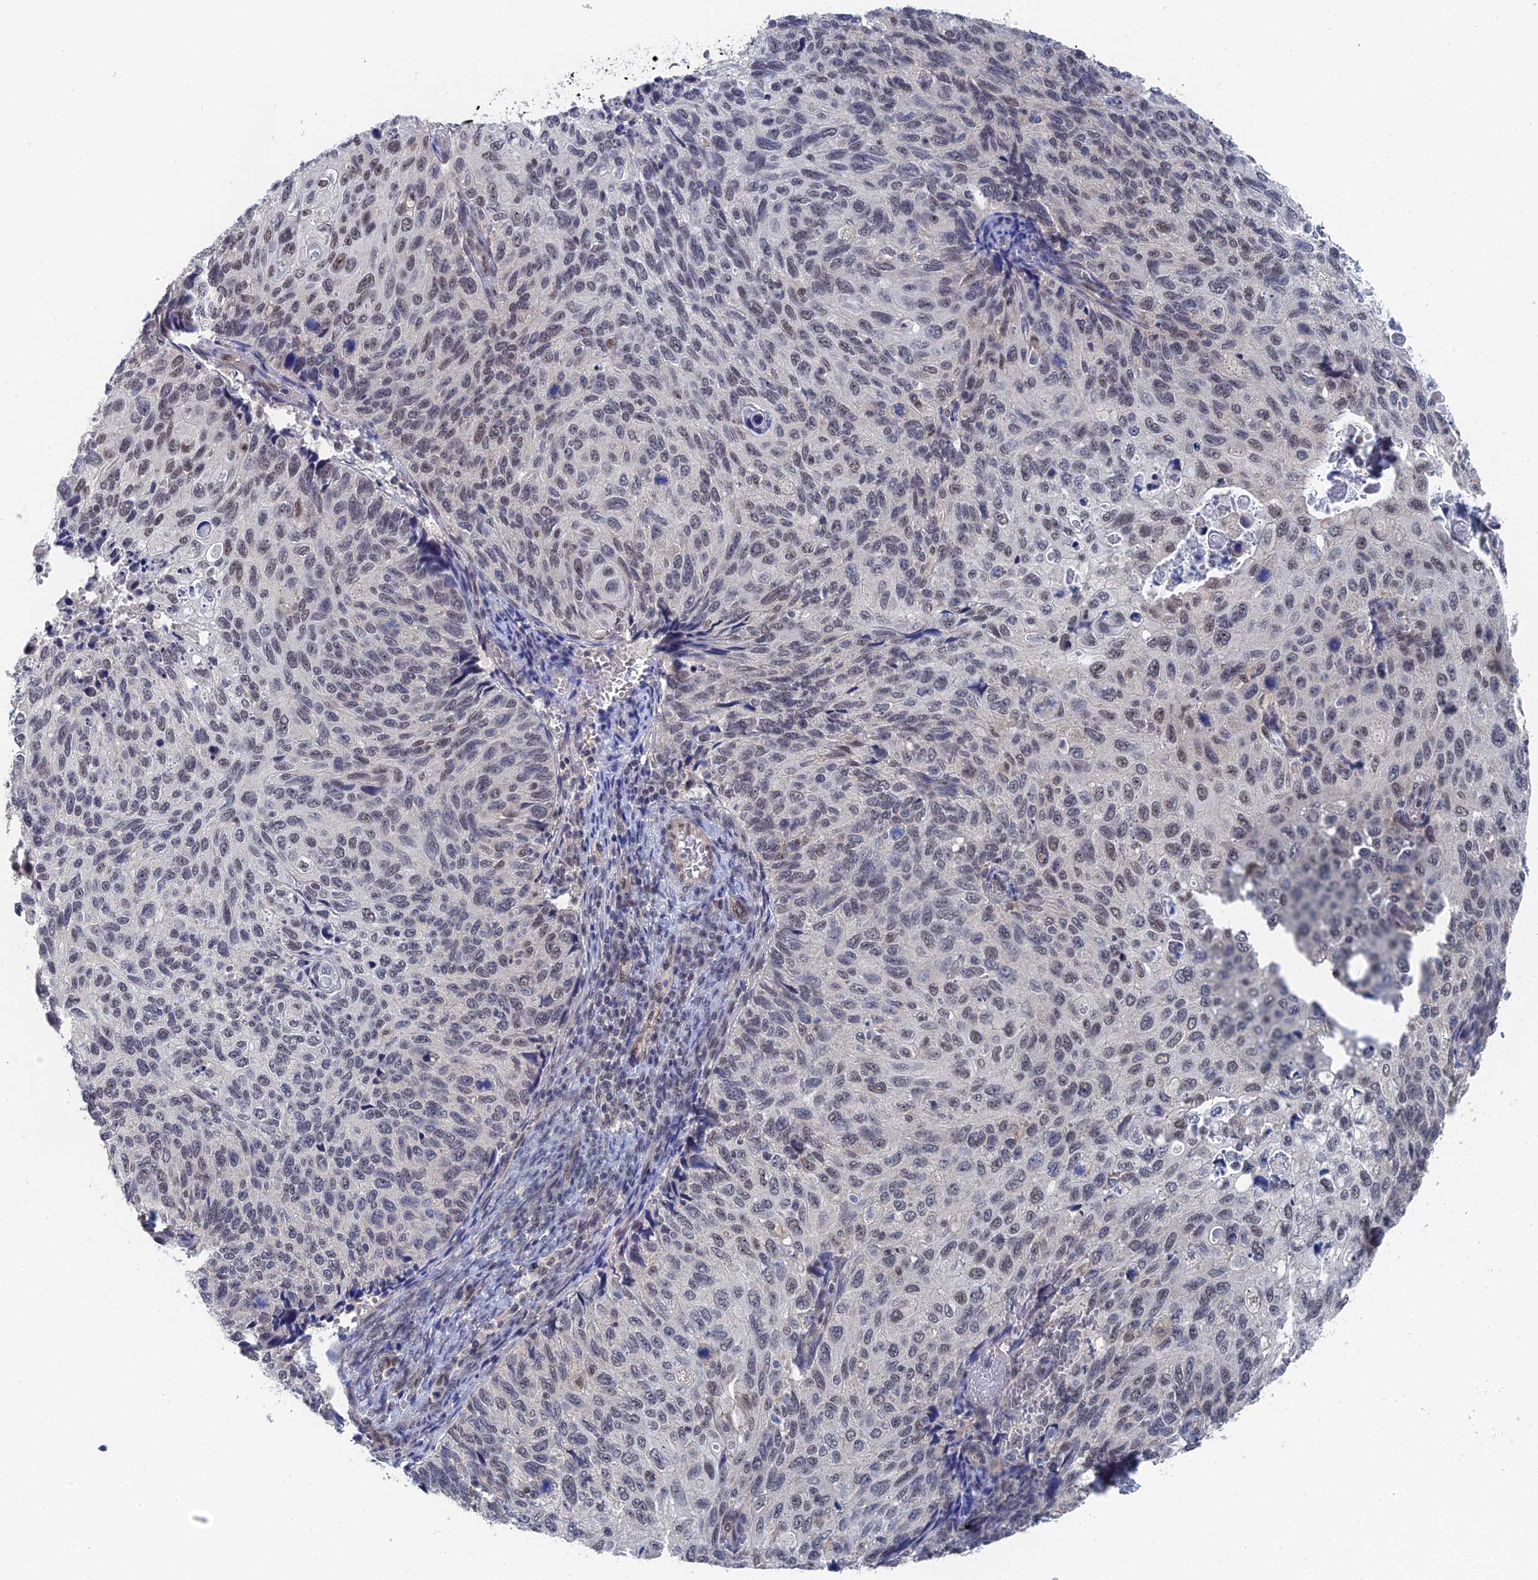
{"staining": {"intensity": "weak", "quantity": "25%-75%", "location": "nuclear"}, "tissue": "cervical cancer", "cell_type": "Tumor cells", "image_type": "cancer", "snomed": [{"axis": "morphology", "description": "Squamous cell carcinoma, NOS"}, {"axis": "topography", "description": "Cervix"}], "caption": "Immunohistochemistry micrograph of squamous cell carcinoma (cervical) stained for a protein (brown), which demonstrates low levels of weak nuclear expression in approximately 25%-75% of tumor cells.", "gene": "TSSC4", "patient": {"sex": "female", "age": 70}}